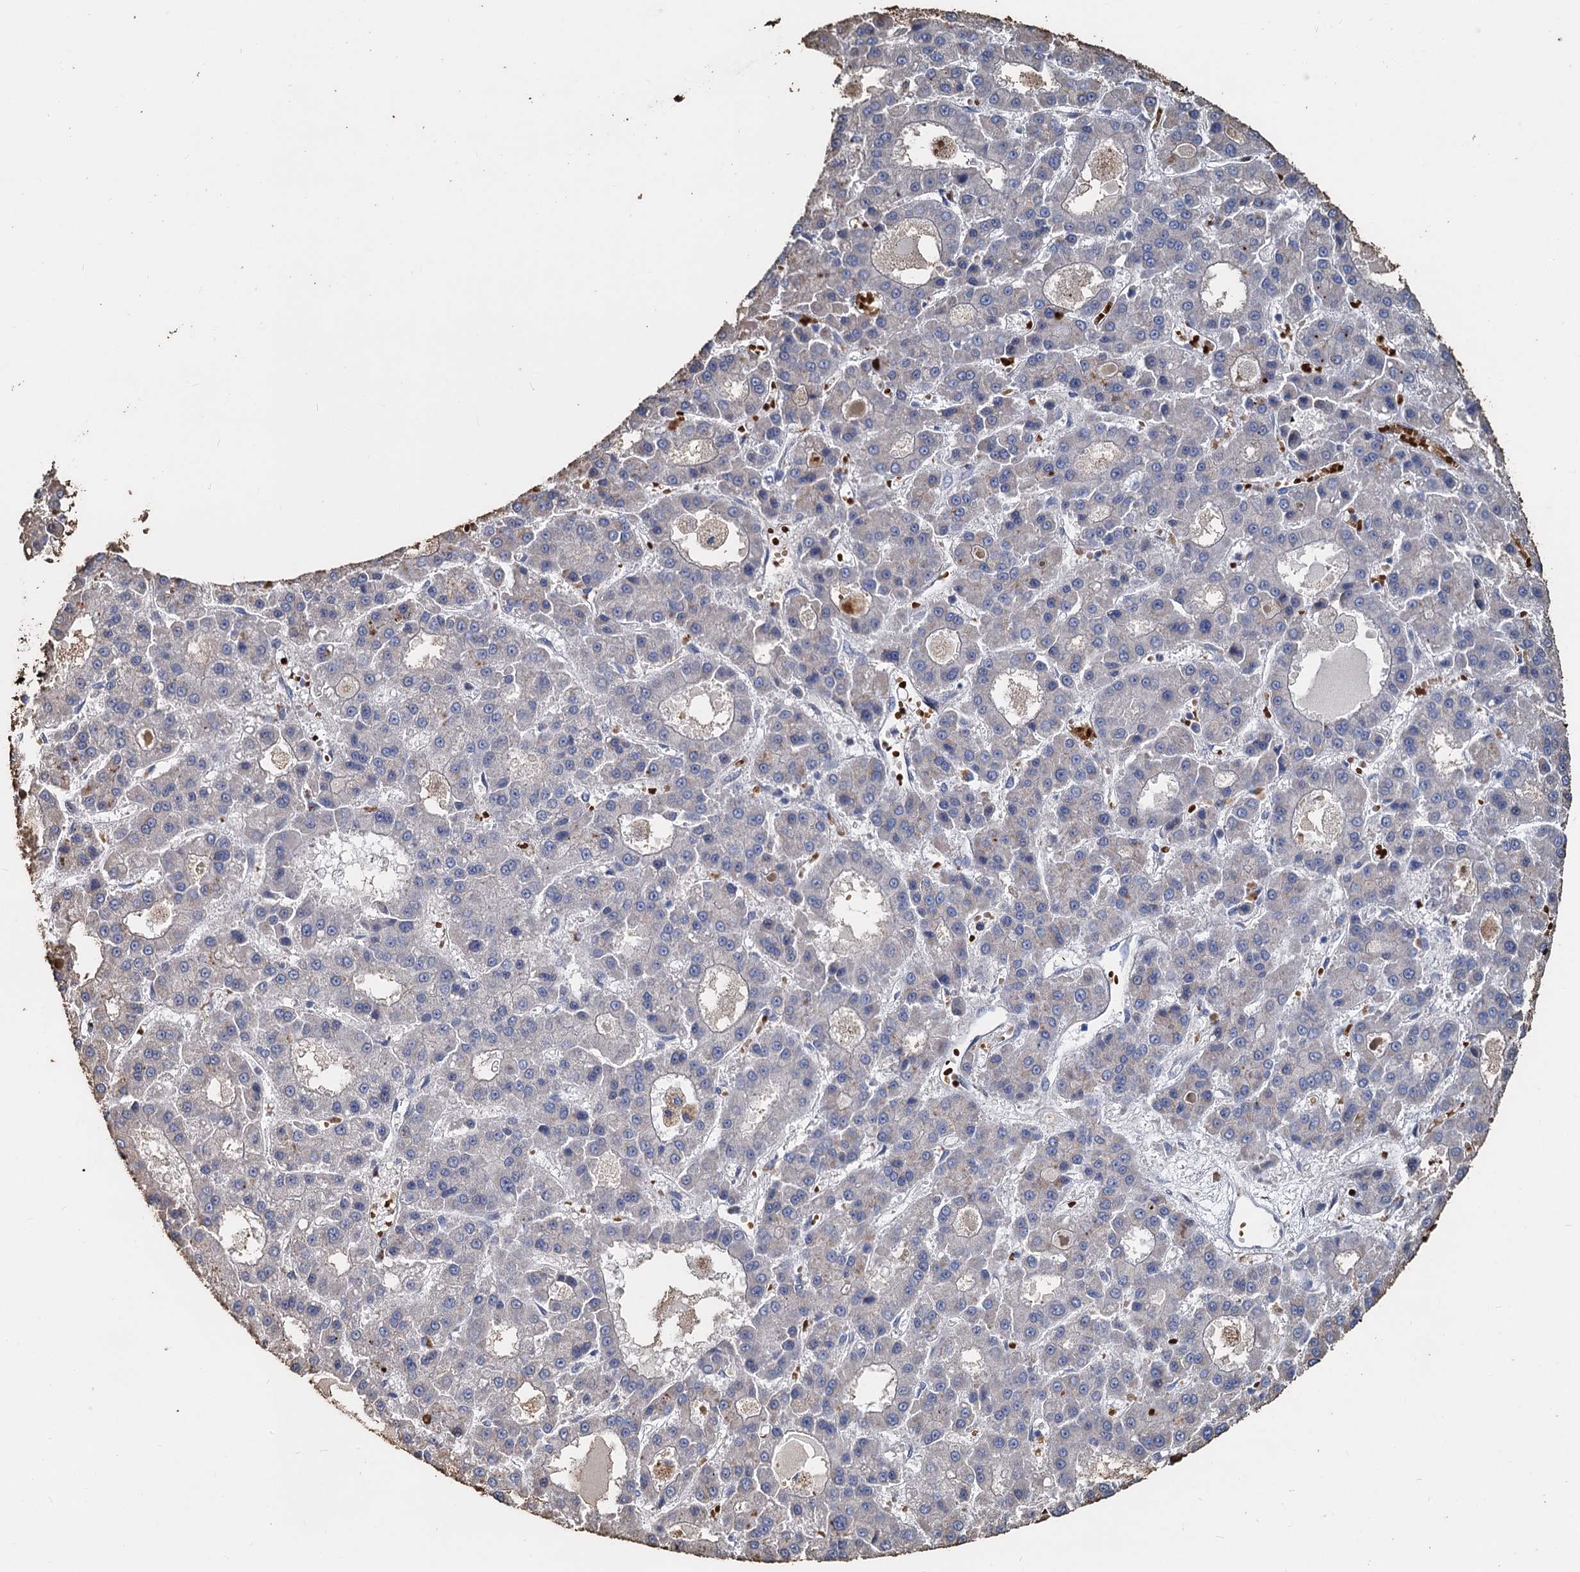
{"staining": {"intensity": "negative", "quantity": "none", "location": "none"}, "tissue": "liver cancer", "cell_type": "Tumor cells", "image_type": "cancer", "snomed": [{"axis": "morphology", "description": "Carcinoma, Hepatocellular, NOS"}, {"axis": "topography", "description": "Liver"}], "caption": "Liver cancer (hepatocellular carcinoma) was stained to show a protein in brown. There is no significant expression in tumor cells.", "gene": "TCTN2", "patient": {"sex": "male", "age": 70}}